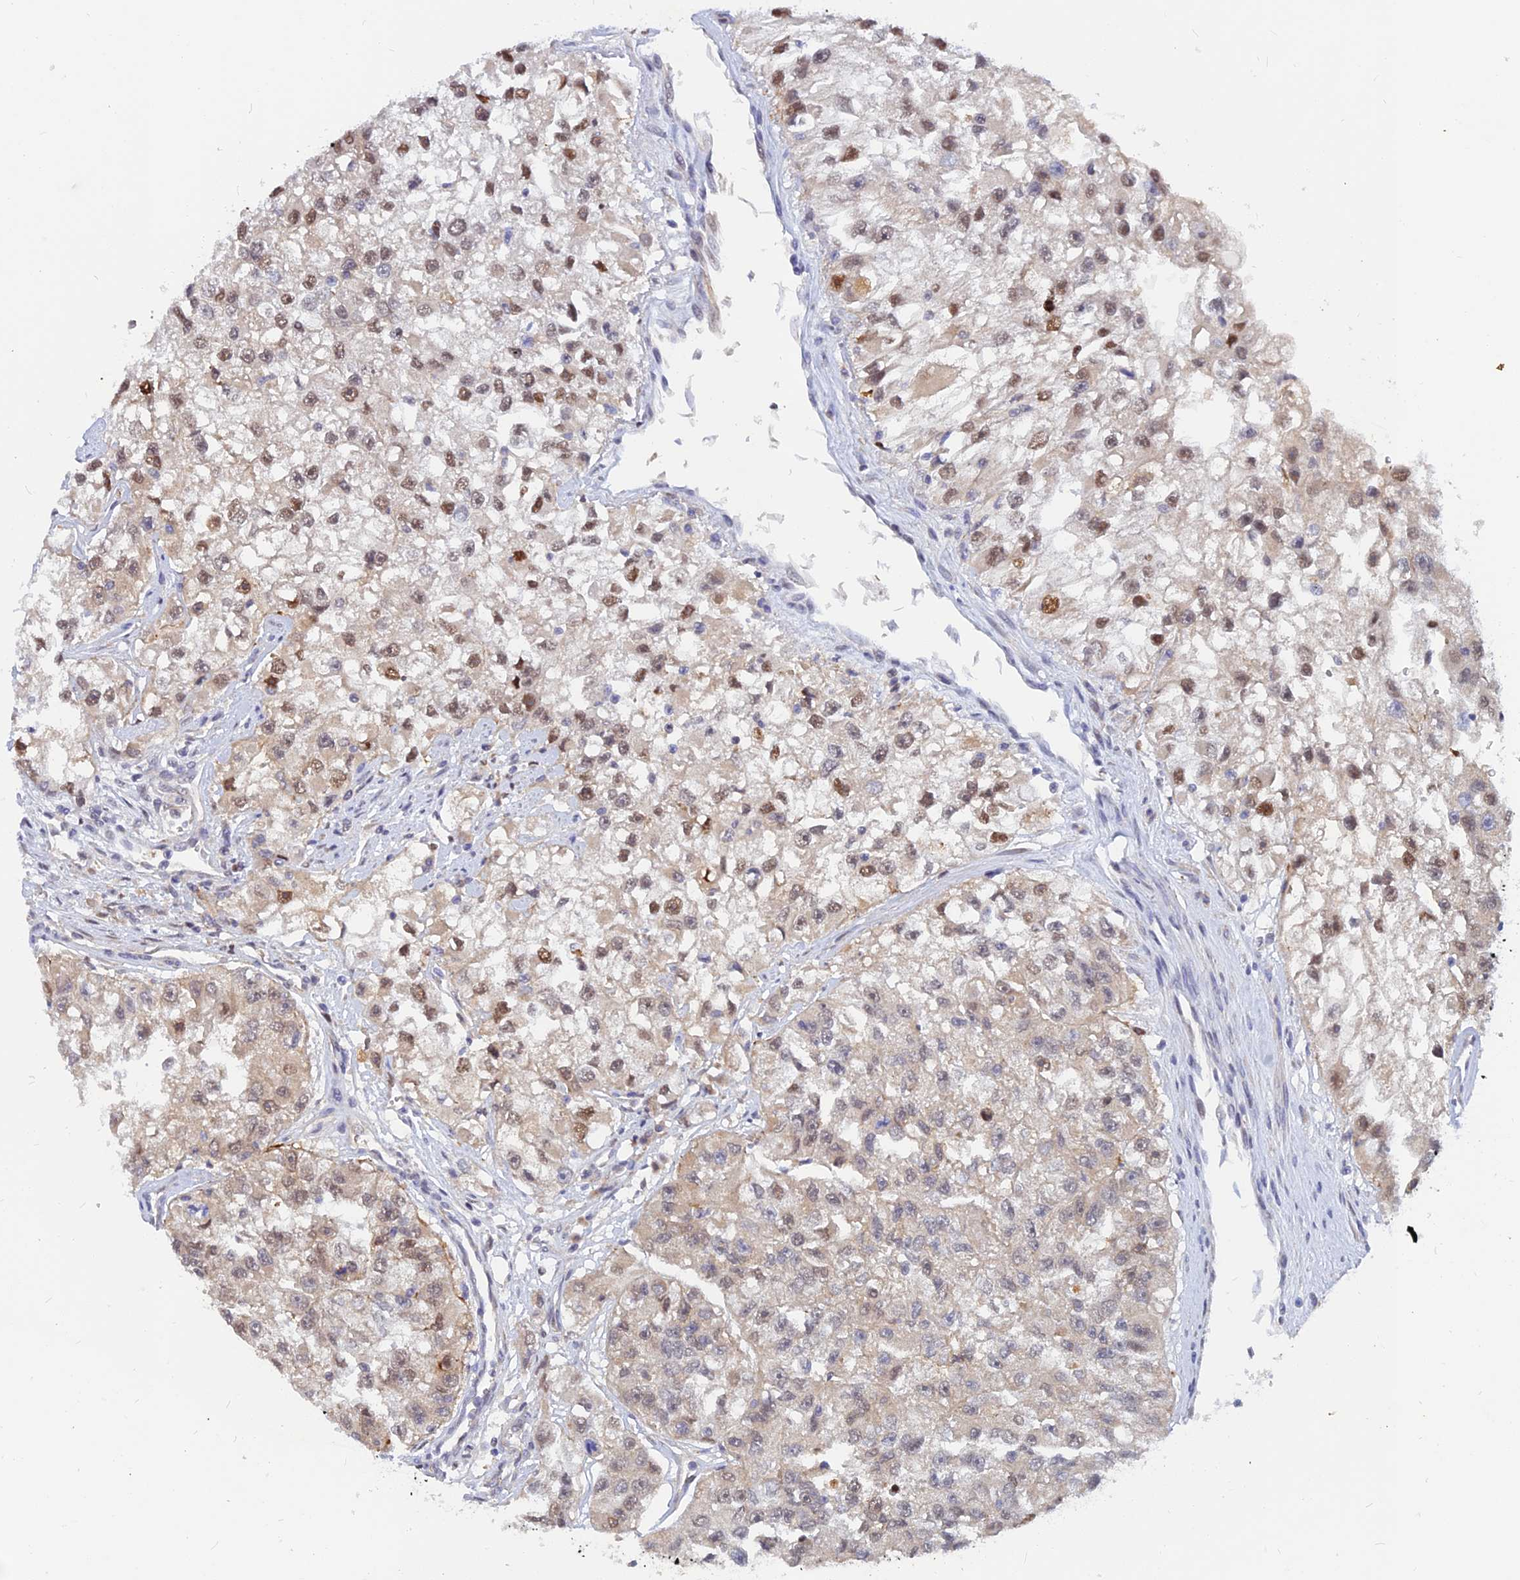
{"staining": {"intensity": "moderate", "quantity": "25%-75%", "location": "nuclear"}, "tissue": "renal cancer", "cell_type": "Tumor cells", "image_type": "cancer", "snomed": [{"axis": "morphology", "description": "Adenocarcinoma, NOS"}, {"axis": "topography", "description": "Kidney"}], "caption": "Moderate nuclear staining for a protein is seen in approximately 25%-75% of tumor cells of adenocarcinoma (renal) using IHC.", "gene": "DNAJC16", "patient": {"sex": "male", "age": 63}}